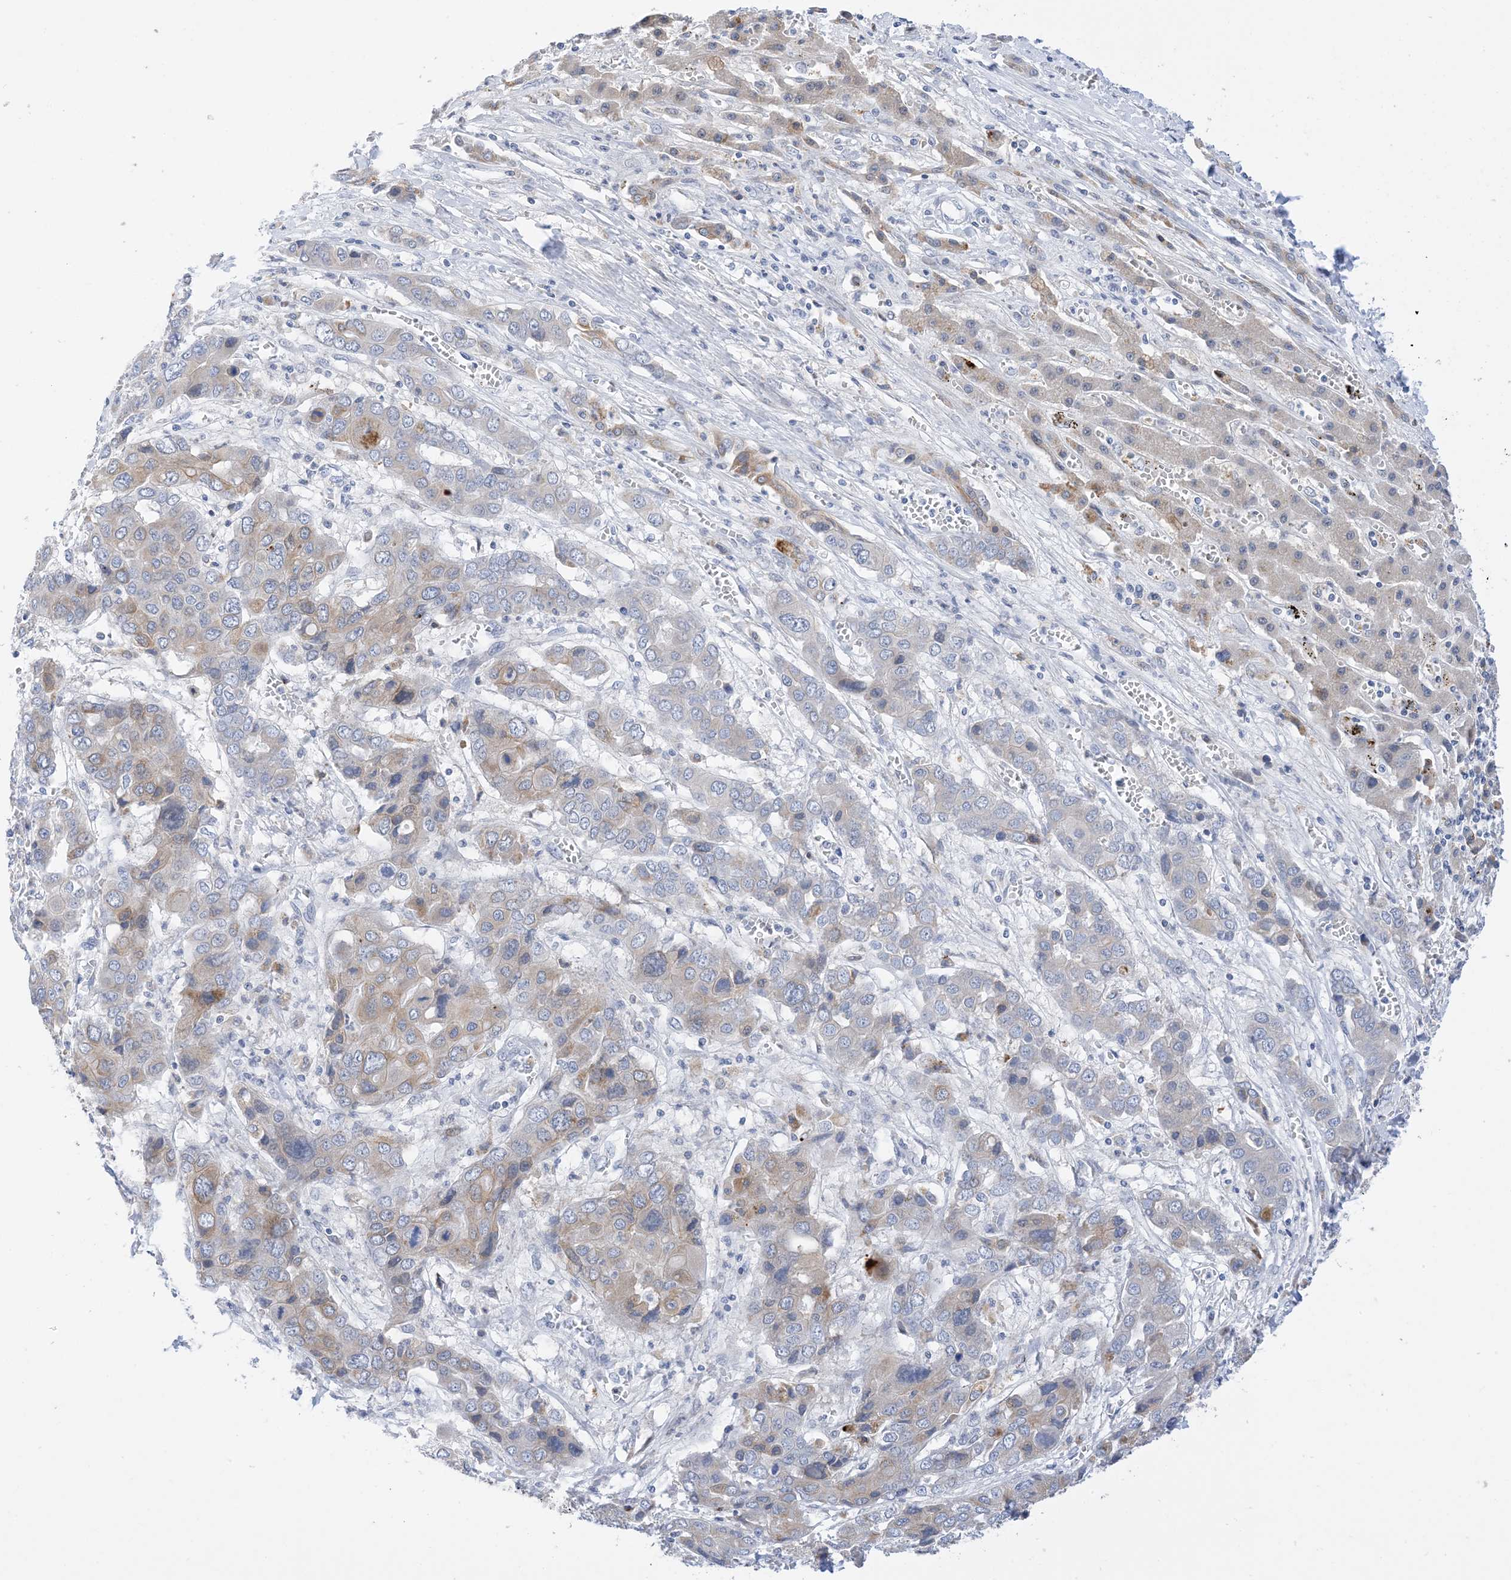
{"staining": {"intensity": "weak", "quantity": "25%-75%", "location": "cytoplasmic/membranous"}, "tissue": "liver cancer", "cell_type": "Tumor cells", "image_type": "cancer", "snomed": [{"axis": "morphology", "description": "Cholangiocarcinoma"}, {"axis": "topography", "description": "Liver"}], "caption": "Immunohistochemistry (IHC) of human cholangiocarcinoma (liver) exhibits low levels of weak cytoplasmic/membranous expression in about 25%-75% of tumor cells. Using DAB (3,3'-diaminobenzidine) (brown) and hematoxylin (blue) stains, captured at high magnification using brightfield microscopy.", "gene": "PLK4", "patient": {"sex": "male", "age": 67}}